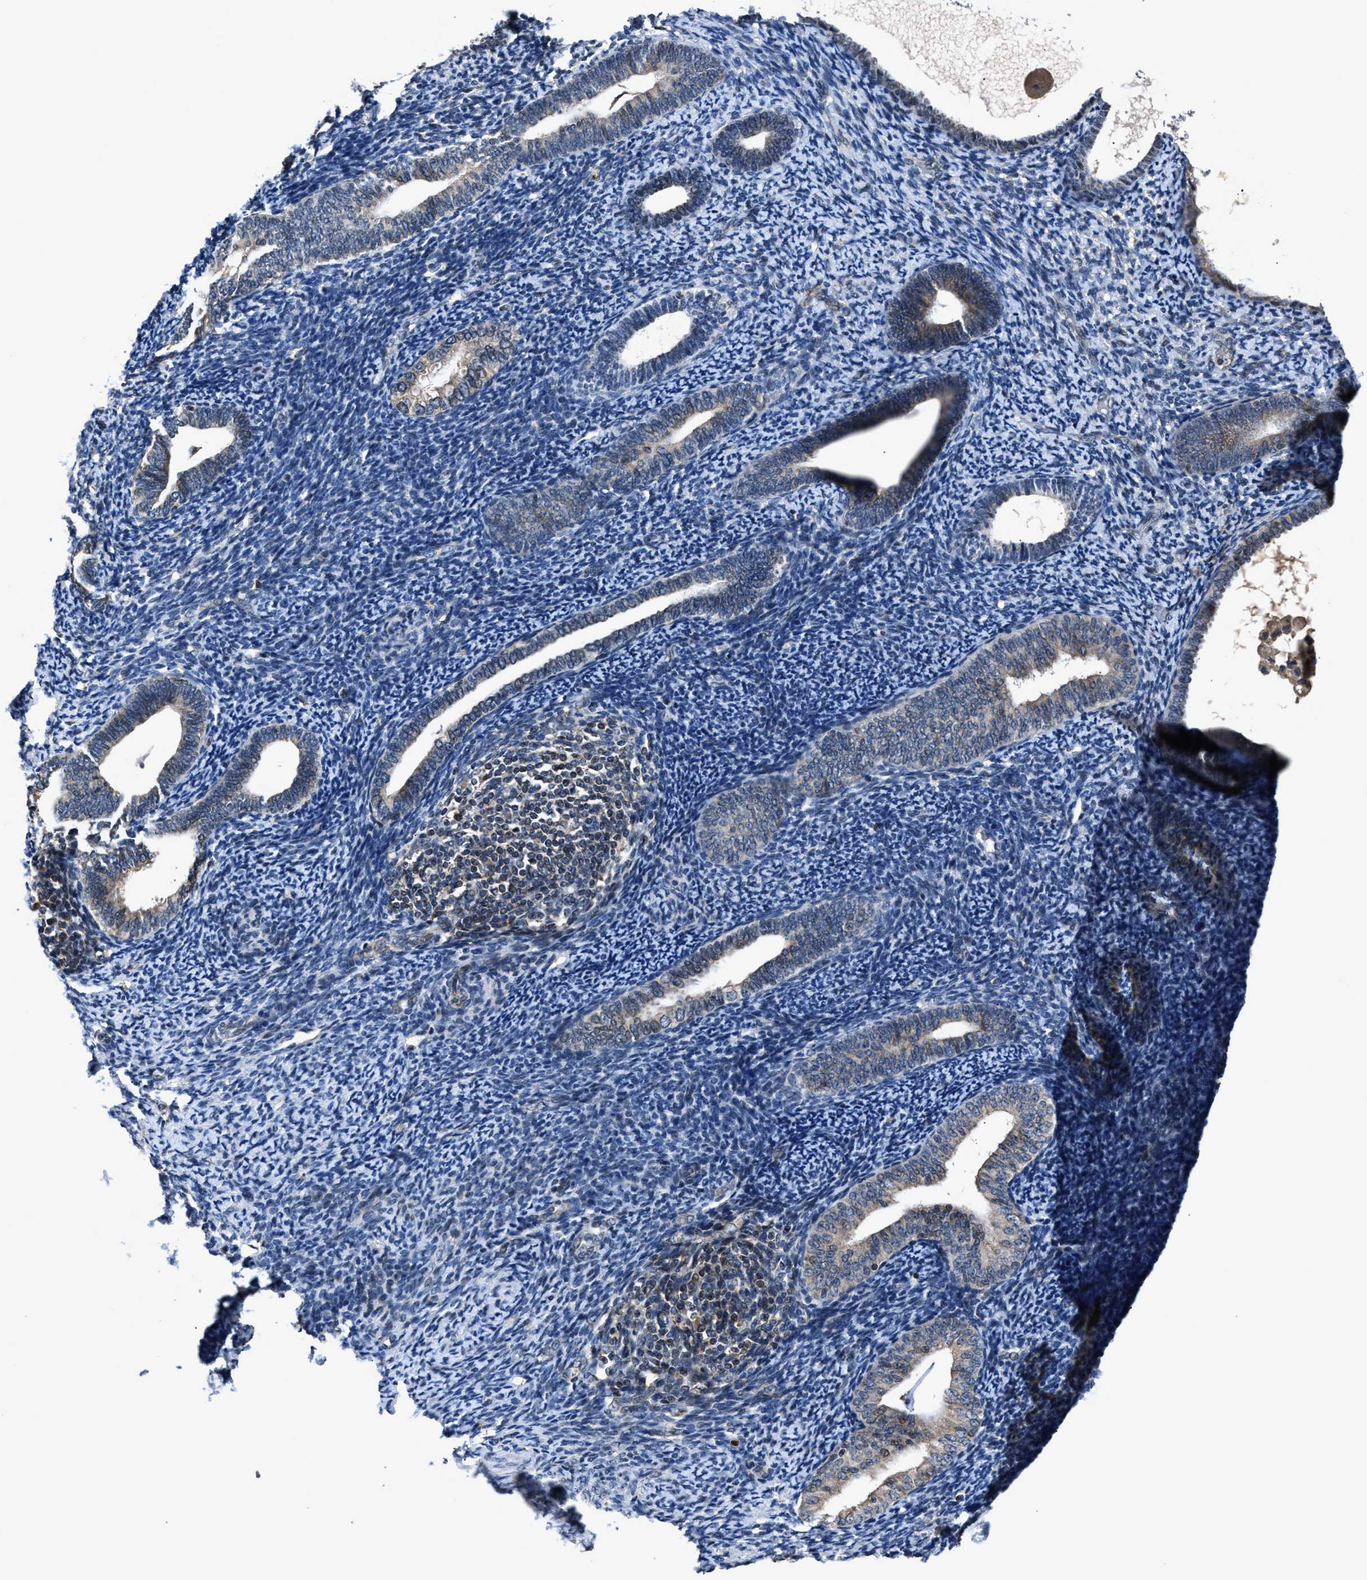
{"staining": {"intensity": "negative", "quantity": "none", "location": "none"}, "tissue": "endometrium", "cell_type": "Cells in endometrial stroma", "image_type": "normal", "snomed": [{"axis": "morphology", "description": "Normal tissue, NOS"}, {"axis": "topography", "description": "Endometrium"}], "caption": "A high-resolution image shows immunohistochemistry (IHC) staining of normal endometrium, which demonstrates no significant expression in cells in endometrial stroma. The staining was performed using DAB (3,3'-diaminobenzidine) to visualize the protein expression in brown, while the nuclei were stained in blue with hematoxylin (Magnification: 20x).", "gene": "TNRC18", "patient": {"sex": "female", "age": 66}}